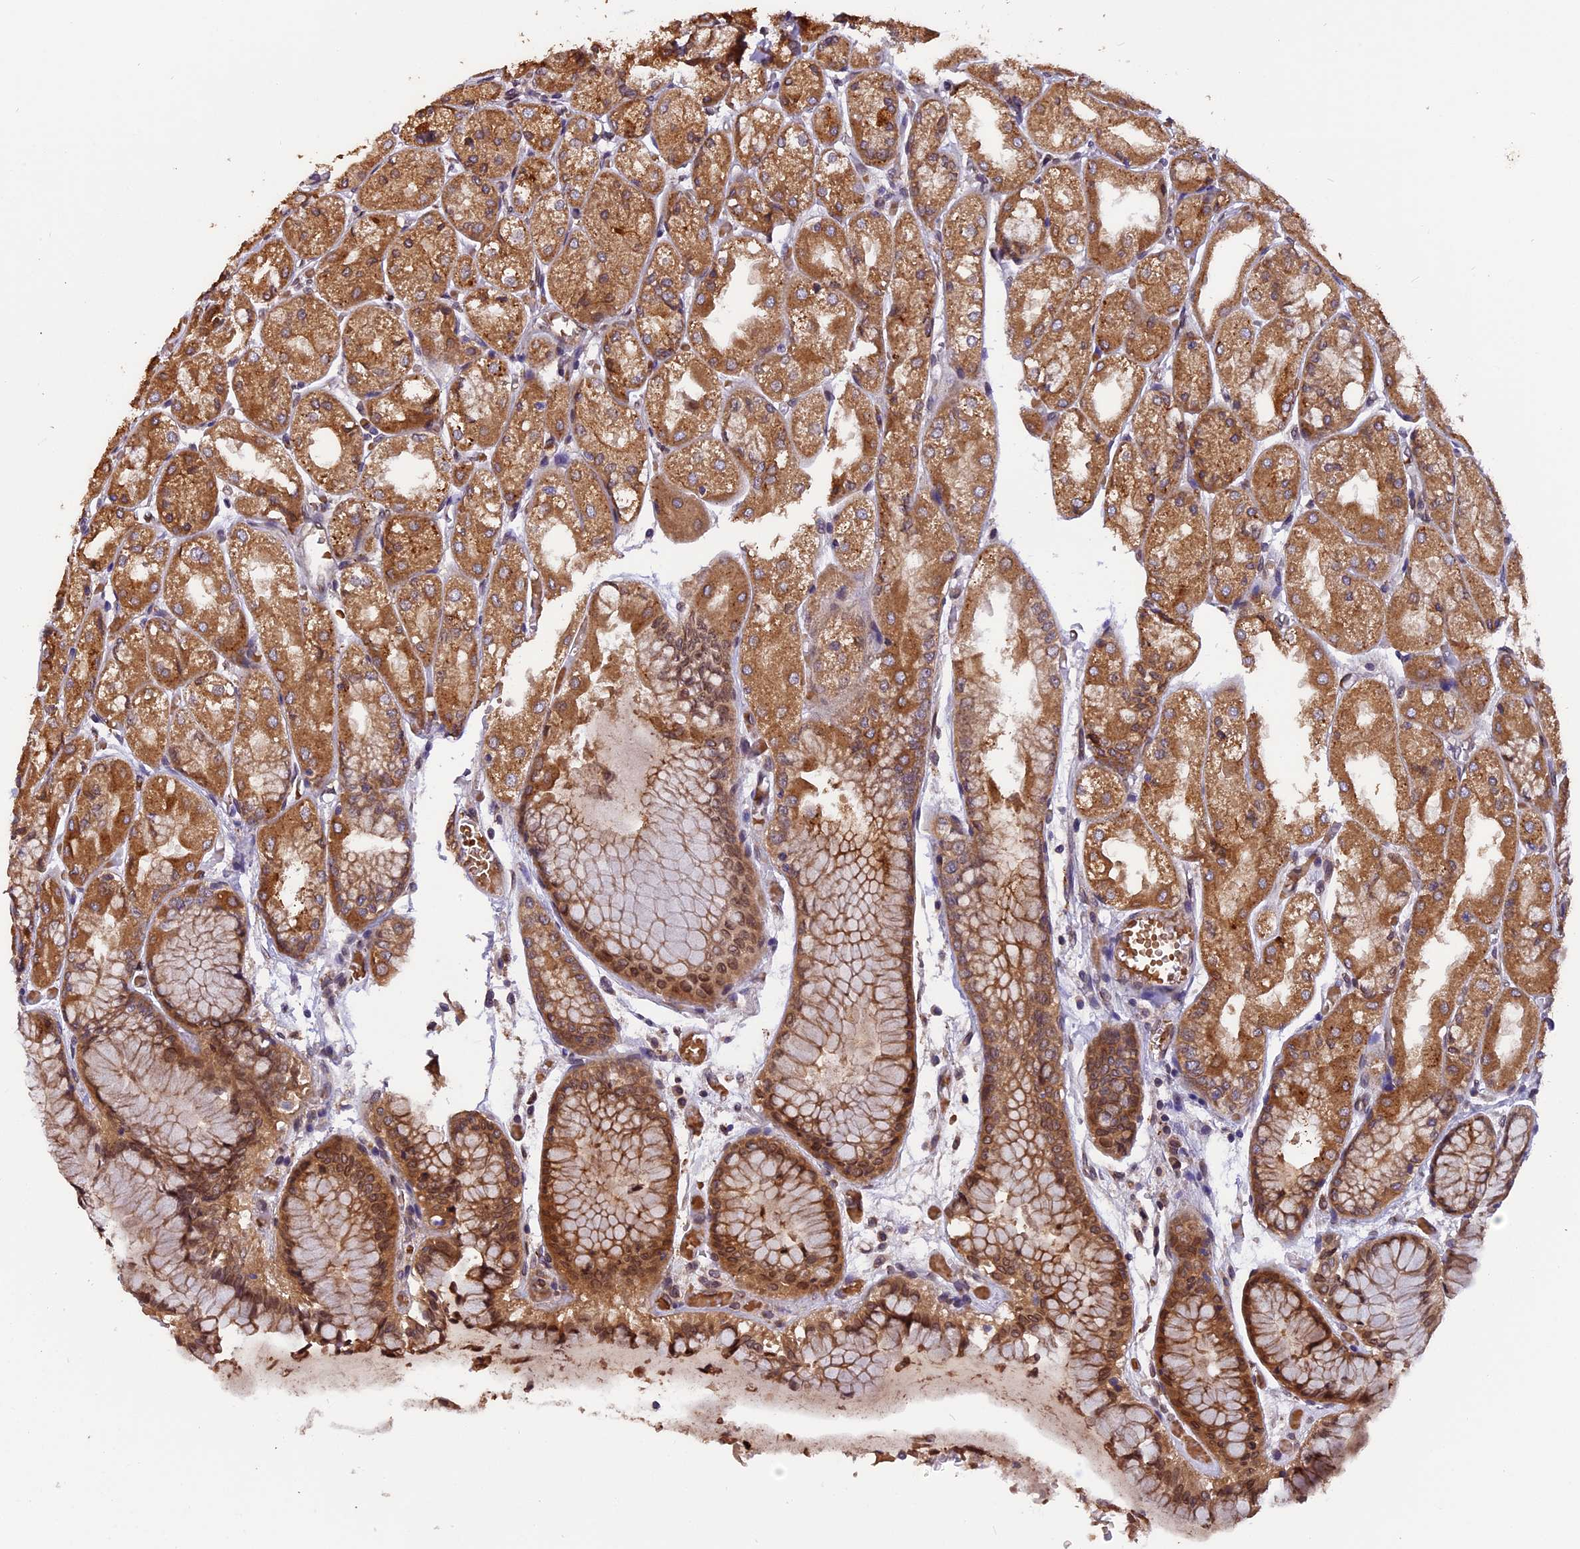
{"staining": {"intensity": "strong", "quantity": ">75%", "location": "cytoplasmic/membranous,nuclear"}, "tissue": "stomach", "cell_type": "Glandular cells", "image_type": "normal", "snomed": [{"axis": "morphology", "description": "Normal tissue, NOS"}, {"axis": "topography", "description": "Stomach, upper"}], "caption": "Immunohistochemical staining of unremarkable human stomach demonstrates >75% levels of strong cytoplasmic/membranous,nuclear protein expression in approximately >75% of glandular cells.", "gene": "CHMP2A", "patient": {"sex": "male", "age": 72}}